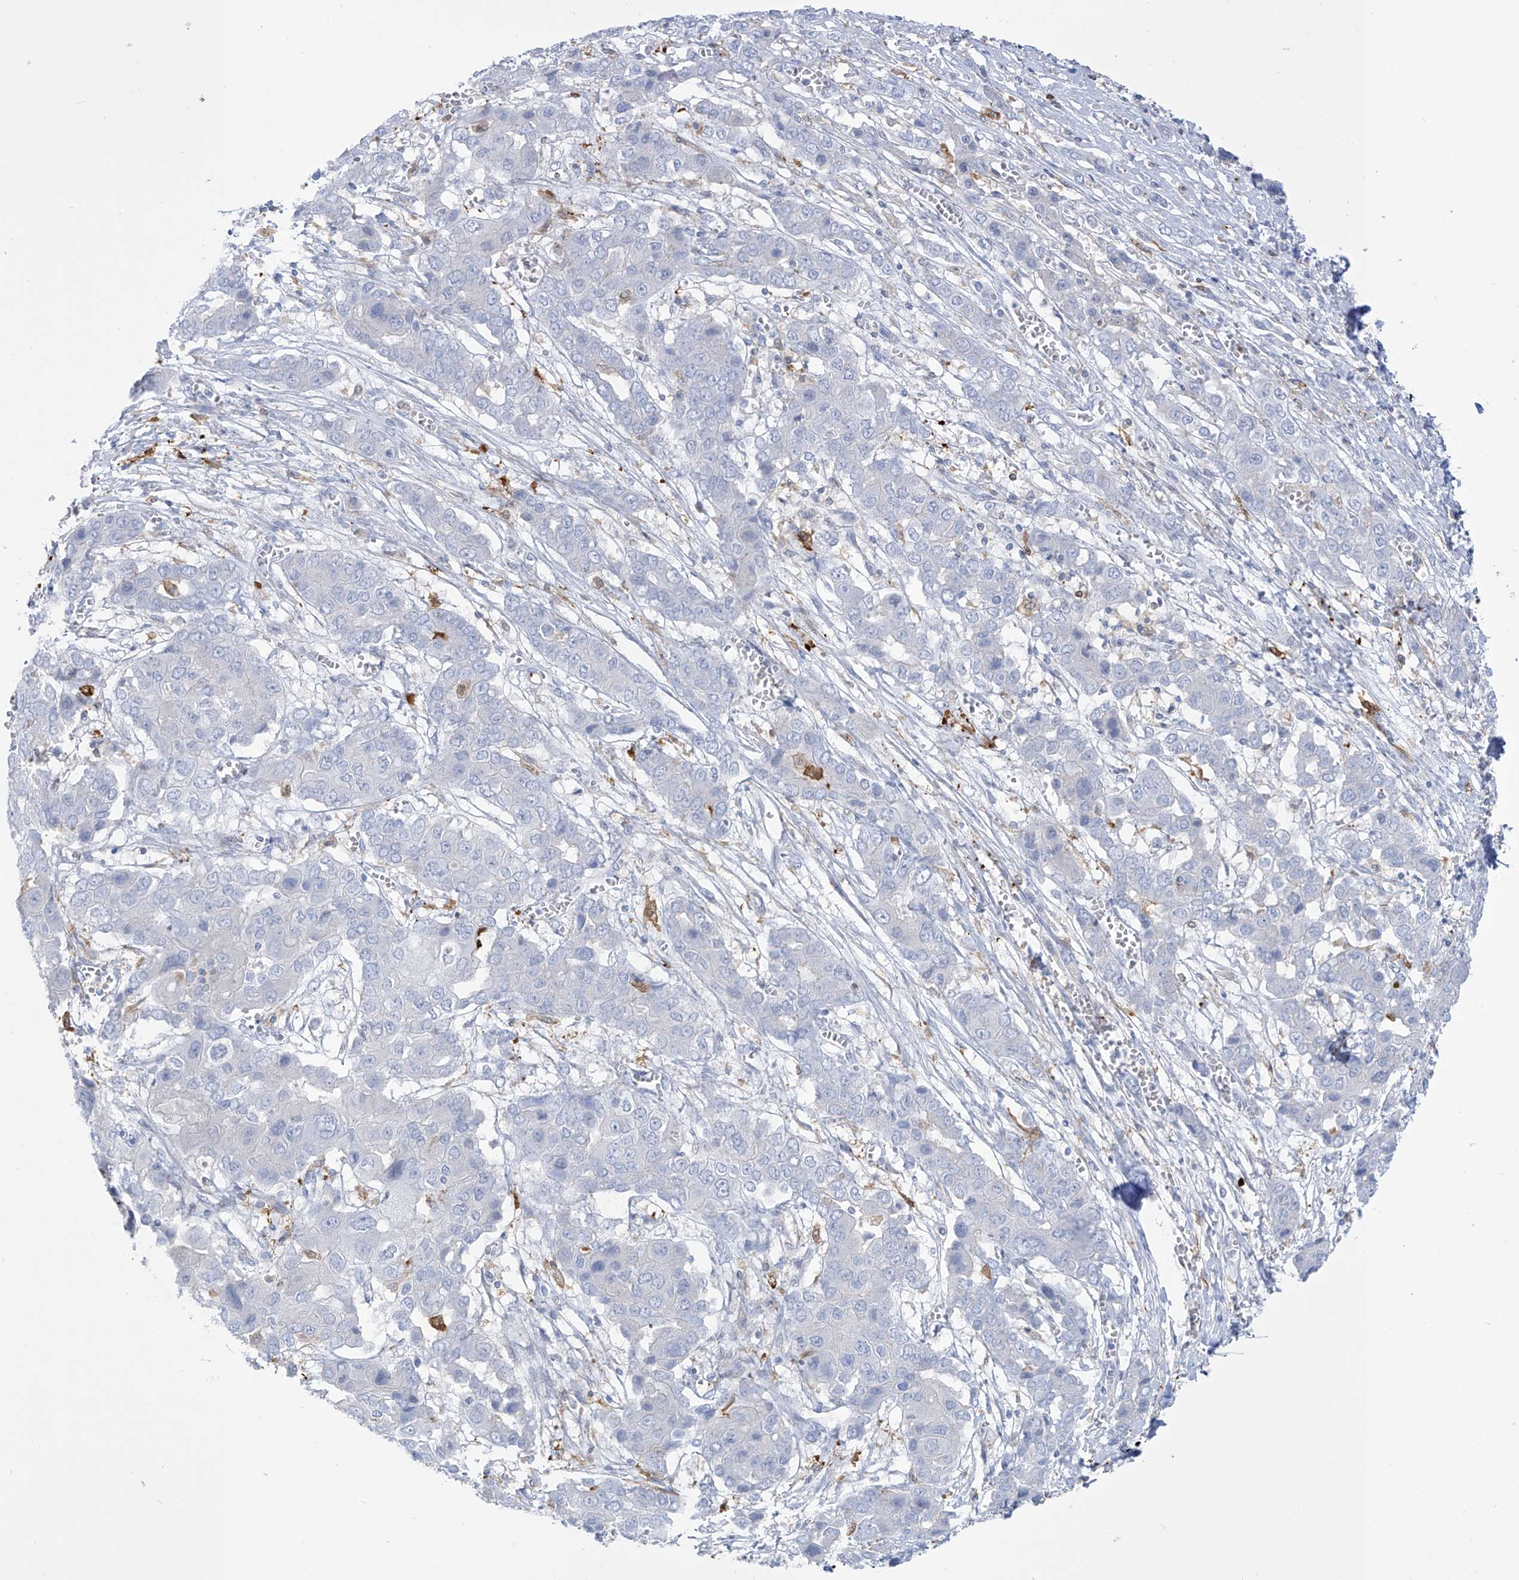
{"staining": {"intensity": "negative", "quantity": "none", "location": "none"}, "tissue": "liver cancer", "cell_type": "Tumor cells", "image_type": "cancer", "snomed": [{"axis": "morphology", "description": "Cholangiocarcinoma"}, {"axis": "topography", "description": "Liver"}], "caption": "Immunohistochemistry histopathology image of neoplastic tissue: liver cancer (cholangiocarcinoma) stained with DAB shows no significant protein positivity in tumor cells.", "gene": "TRMT2B", "patient": {"sex": "male", "age": 67}}